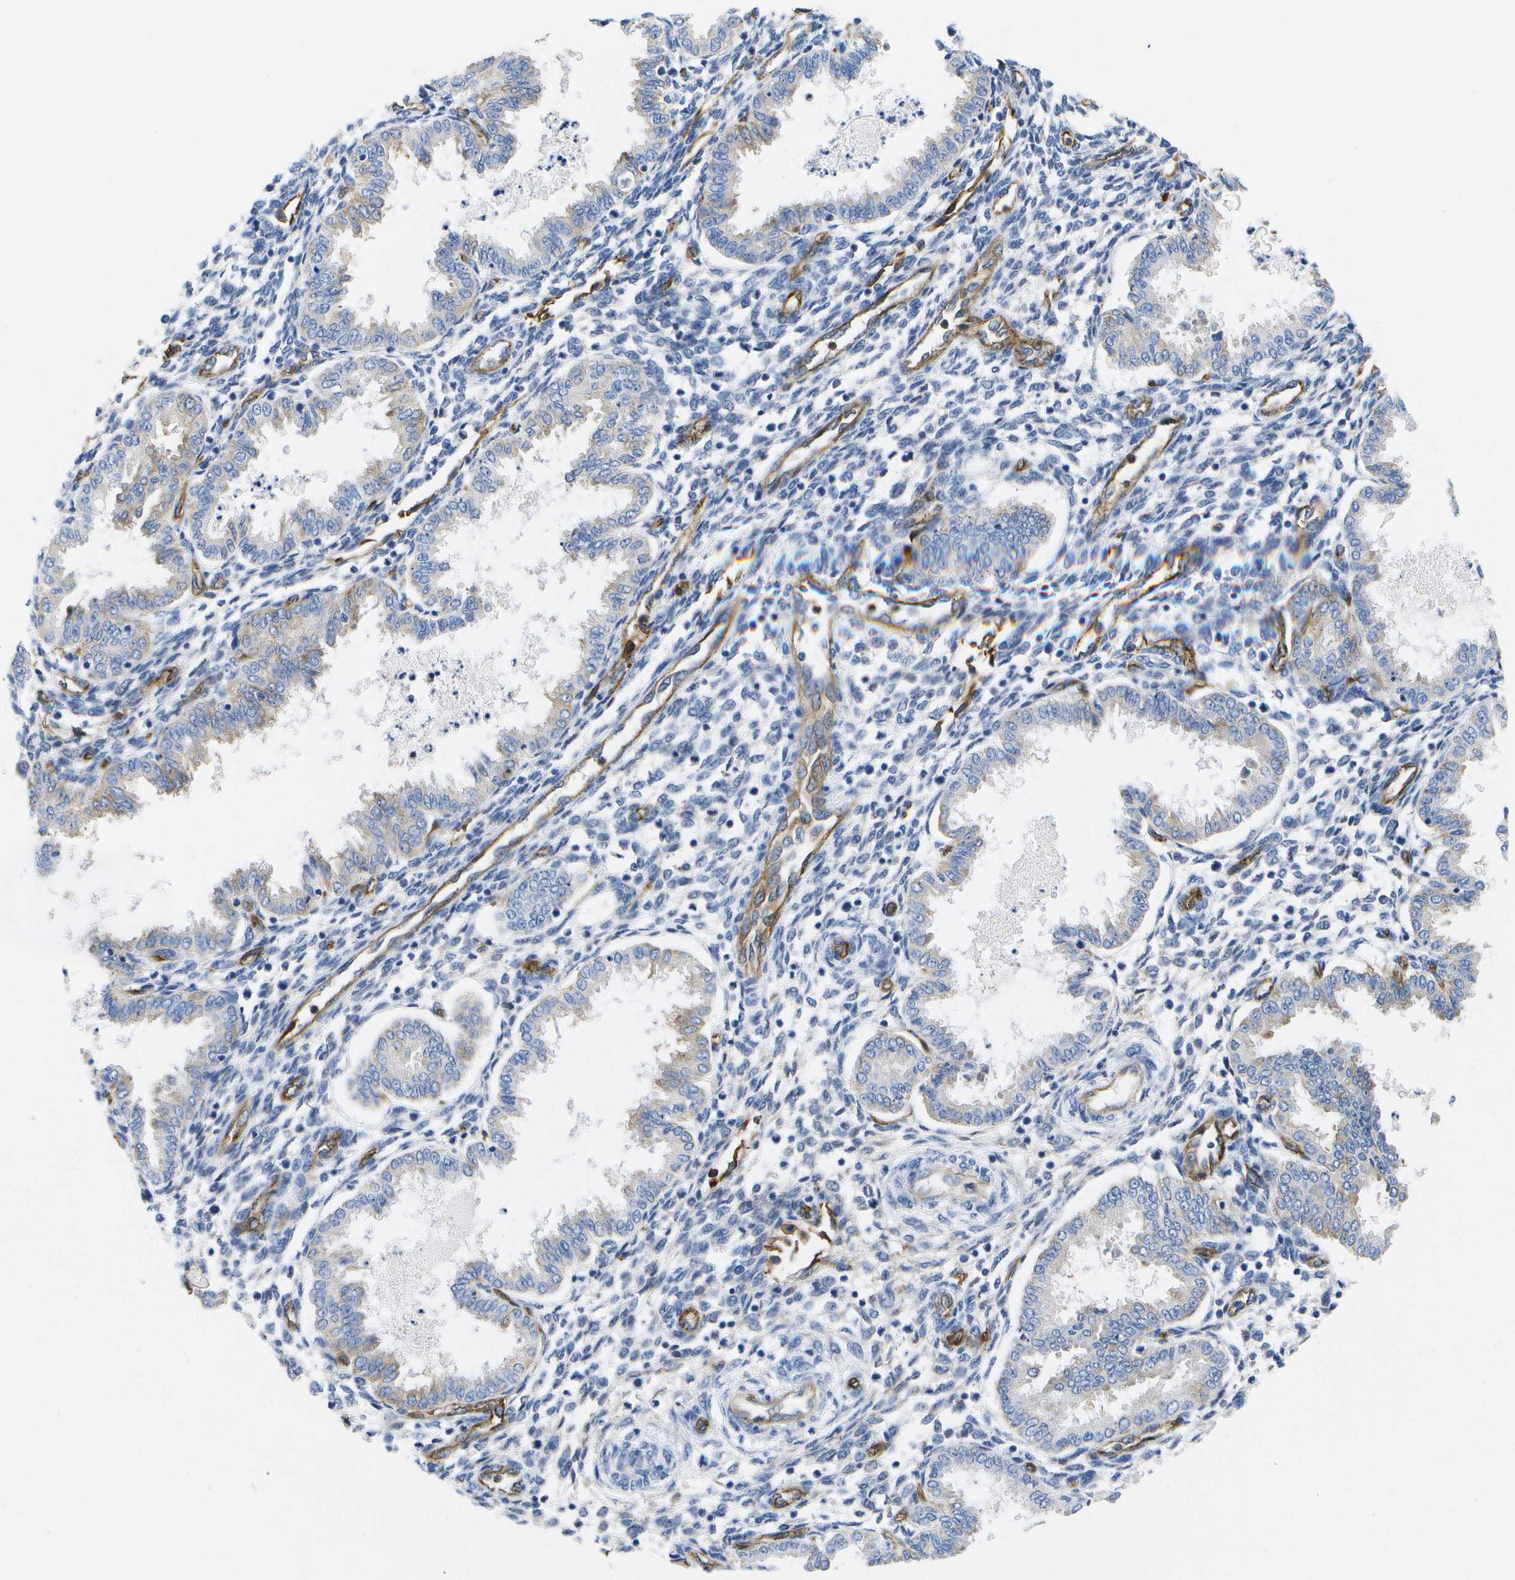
{"staining": {"intensity": "negative", "quantity": "none", "location": "none"}, "tissue": "endometrium", "cell_type": "Cells in endometrial stroma", "image_type": "normal", "snomed": [{"axis": "morphology", "description": "Normal tissue, NOS"}, {"axis": "topography", "description": "Endometrium"}], "caption": "A micrograph of endometrium stained for a protein demonstrates no brown staining in cells in endometrial stroma. (DAB (3,3'-diaminobenzidine) immunohistochemistry (IHC) with hematoxylin counter stain).", "gene": "DYSF", "patient": {"sex": "female", "age": 33}}